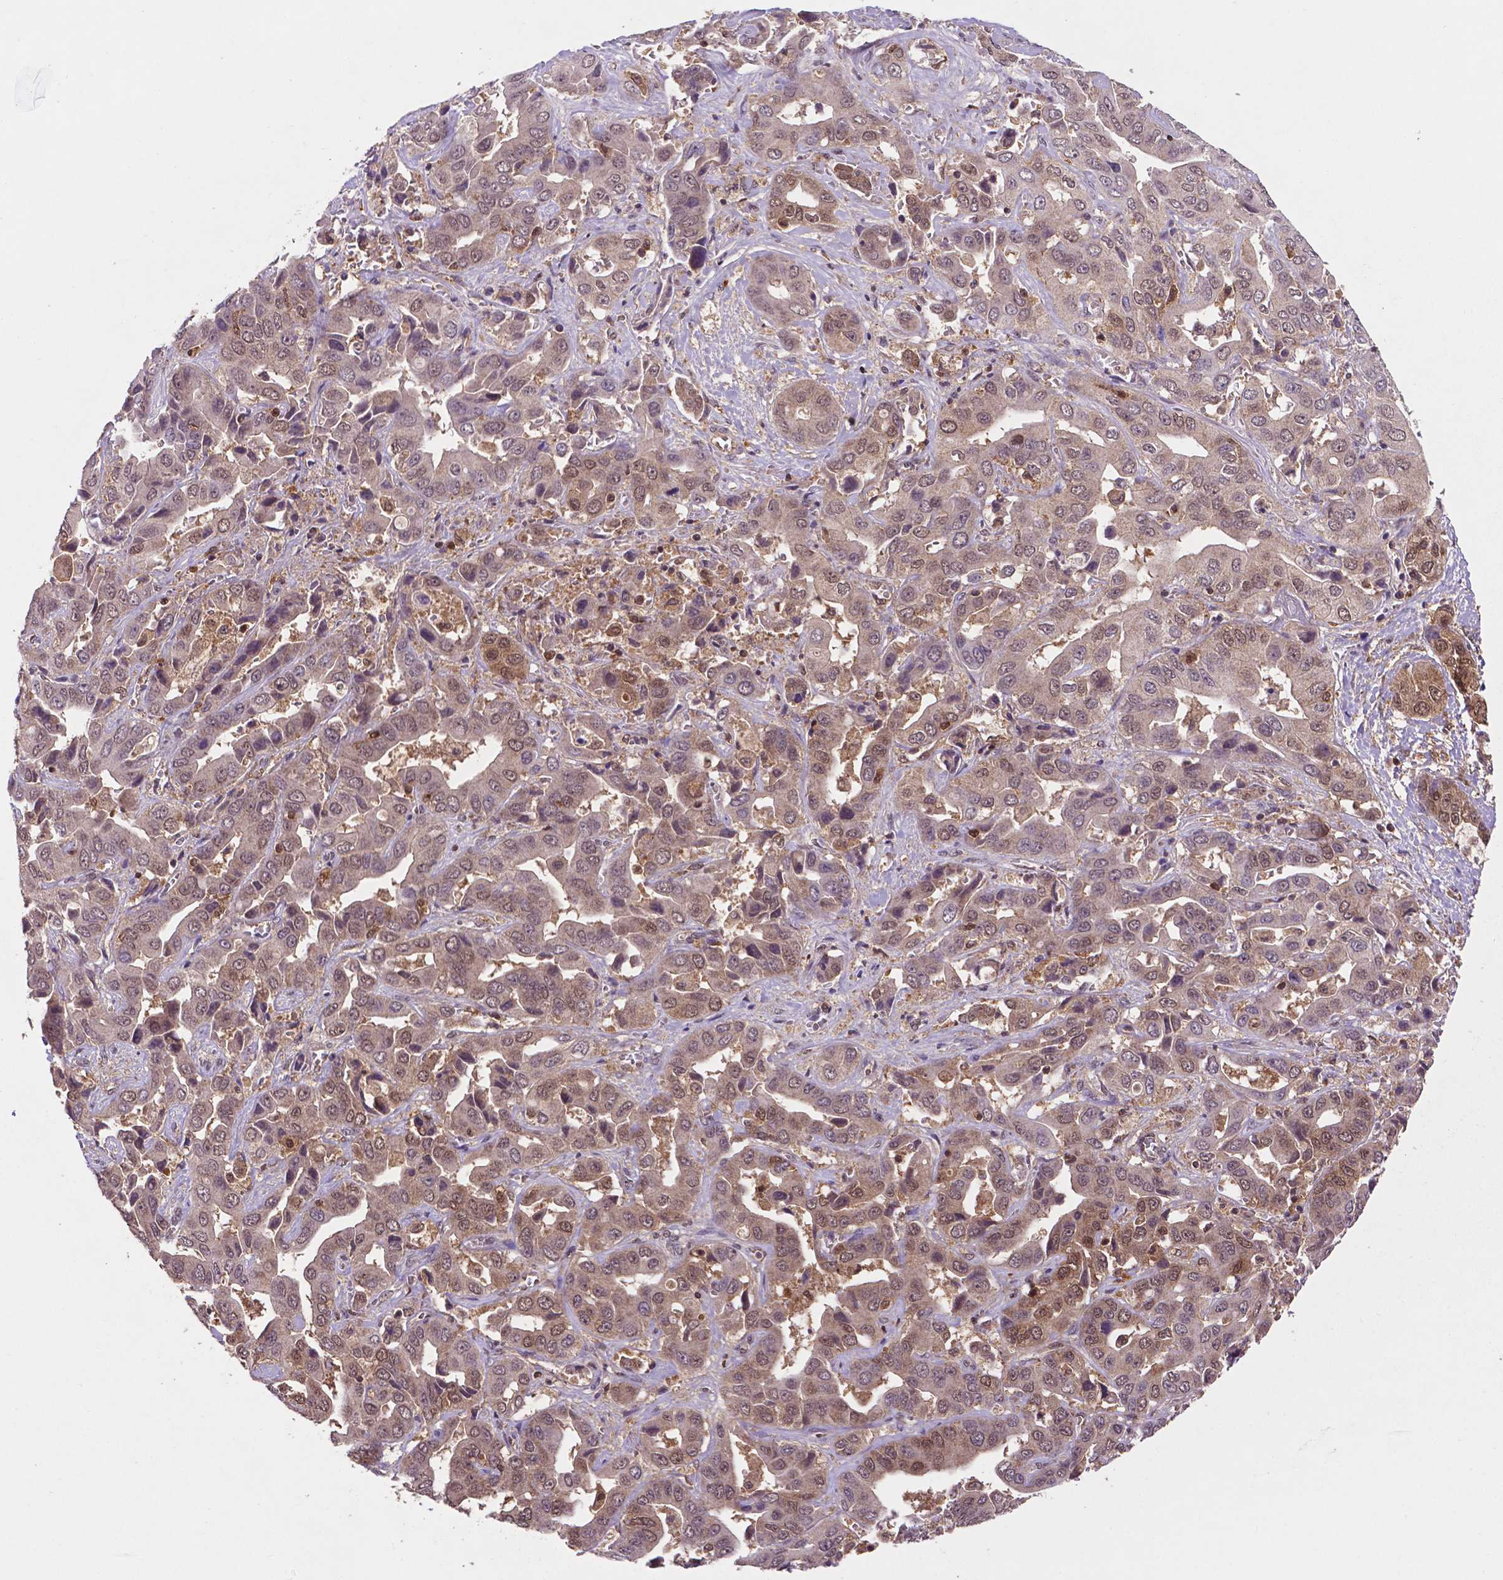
{"staining": {"intensity": "weak", "quantity": "25%-75%", "location": "cytoplasmic/membranous,nuclear"}, "tissue": "liver cancer", "cell_type": "Tumor cells", "image_type": "cancer", "snomed": [{"axis": "morphology", "description": "Cholangiocarcinoma"}, {"axis": "topography", "description": "Liver"}], "caption": "A brown stain highlights weak cytoplasmic/membranous and nuclear positivity of a protein in human liver cancer (cholangiocarcinoma) tumor cells.", "gene": "UBE2L6", "patient": {"sex": "female", "age": 52}}